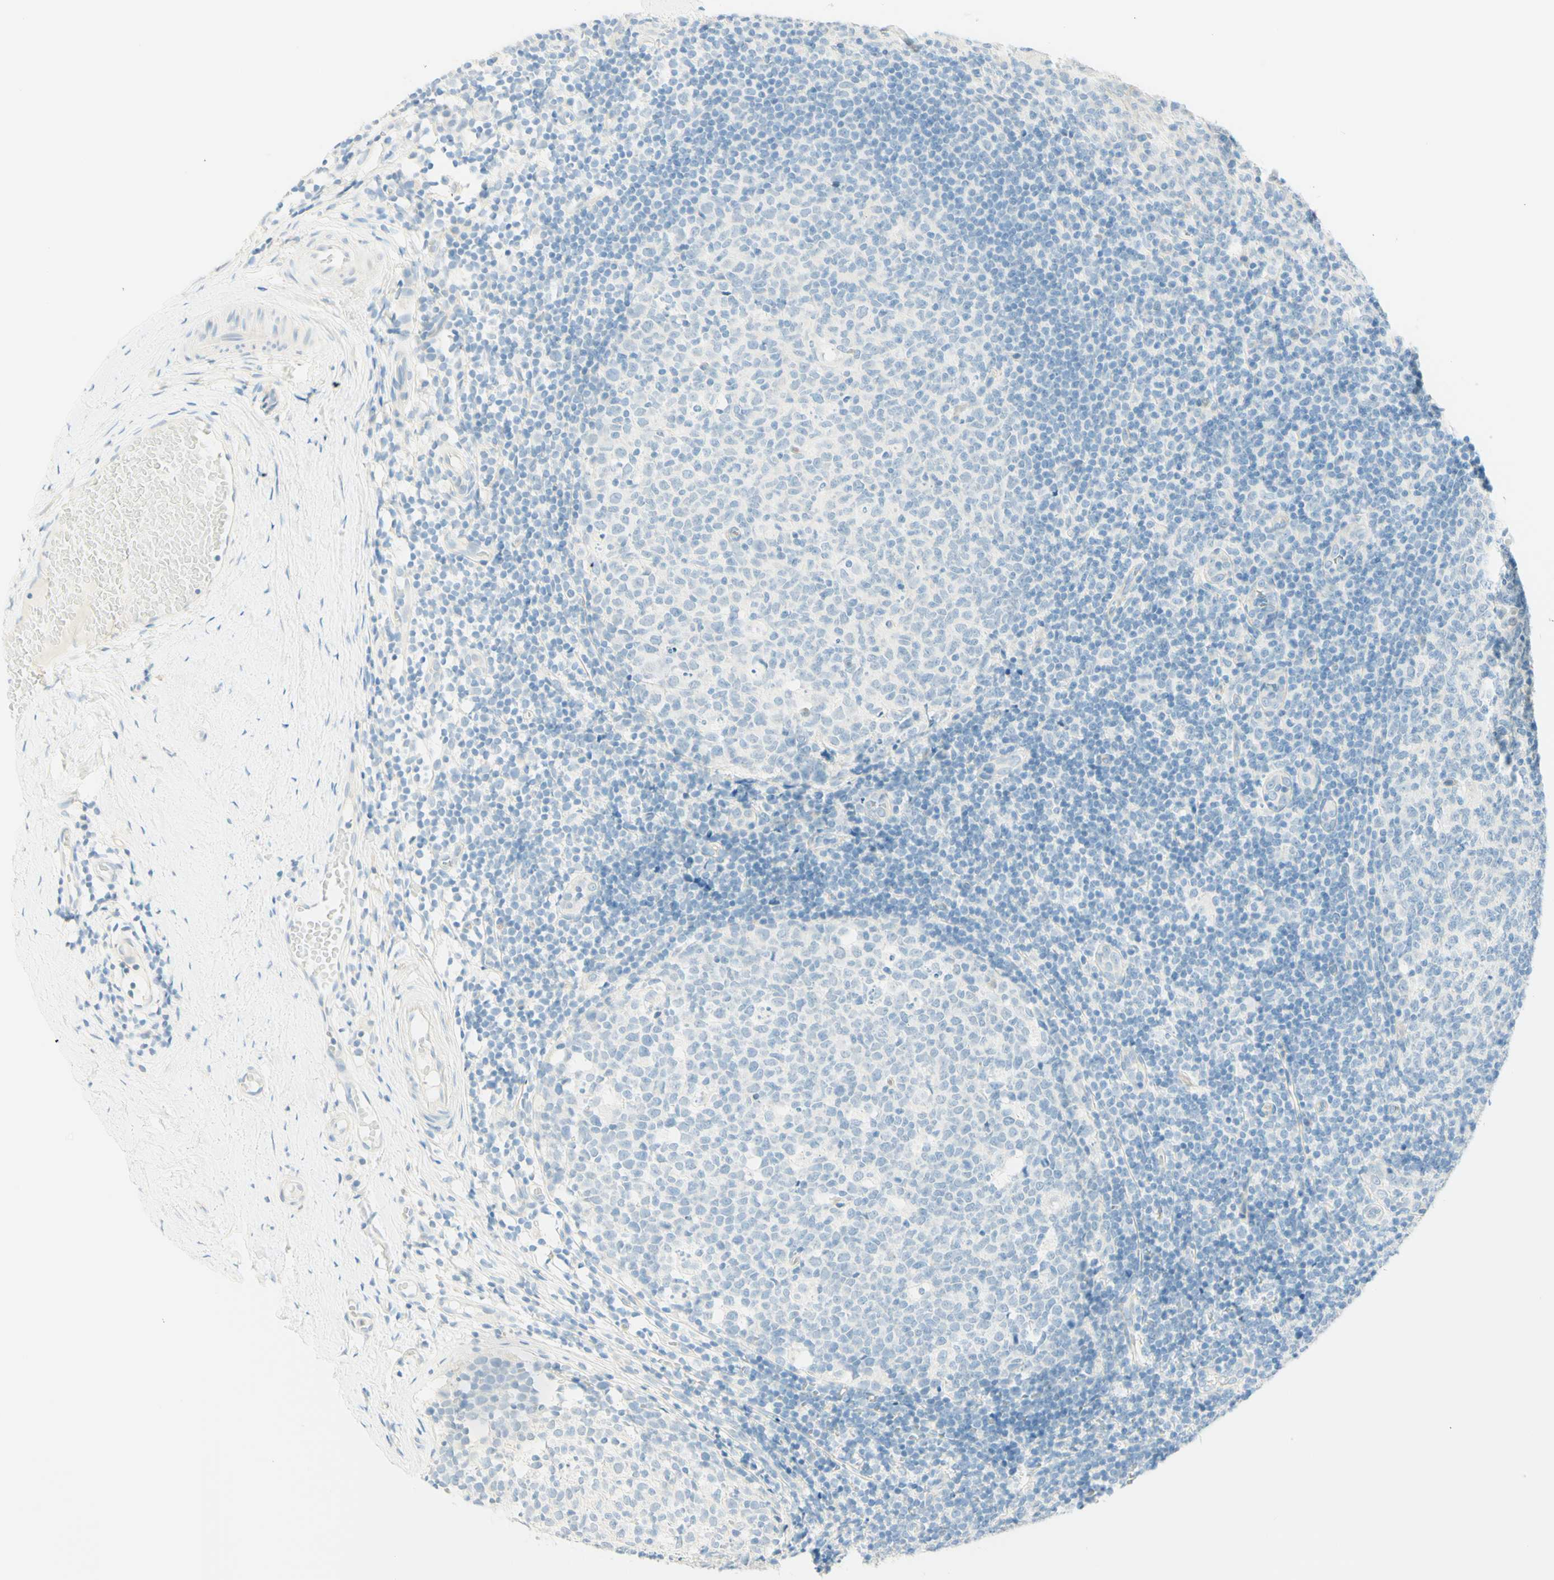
{"staining": {"intensity": "negative", "quantity": "none", "location": "none"}, "tissue": "tonsil", "cell_type": "Germinal center cells", "image_type": "normal", "snomed": [{"axis": "morphology", "description": "Normal tissue, NOS"}, {"axis": "topography", "description": "Tonsil"}], "caption": "The IHC micrograph has no significant expression in germinal center cells of tonsil.", "gene": "TMEM132D", "patient": {"sex": "female", "age": 19}}